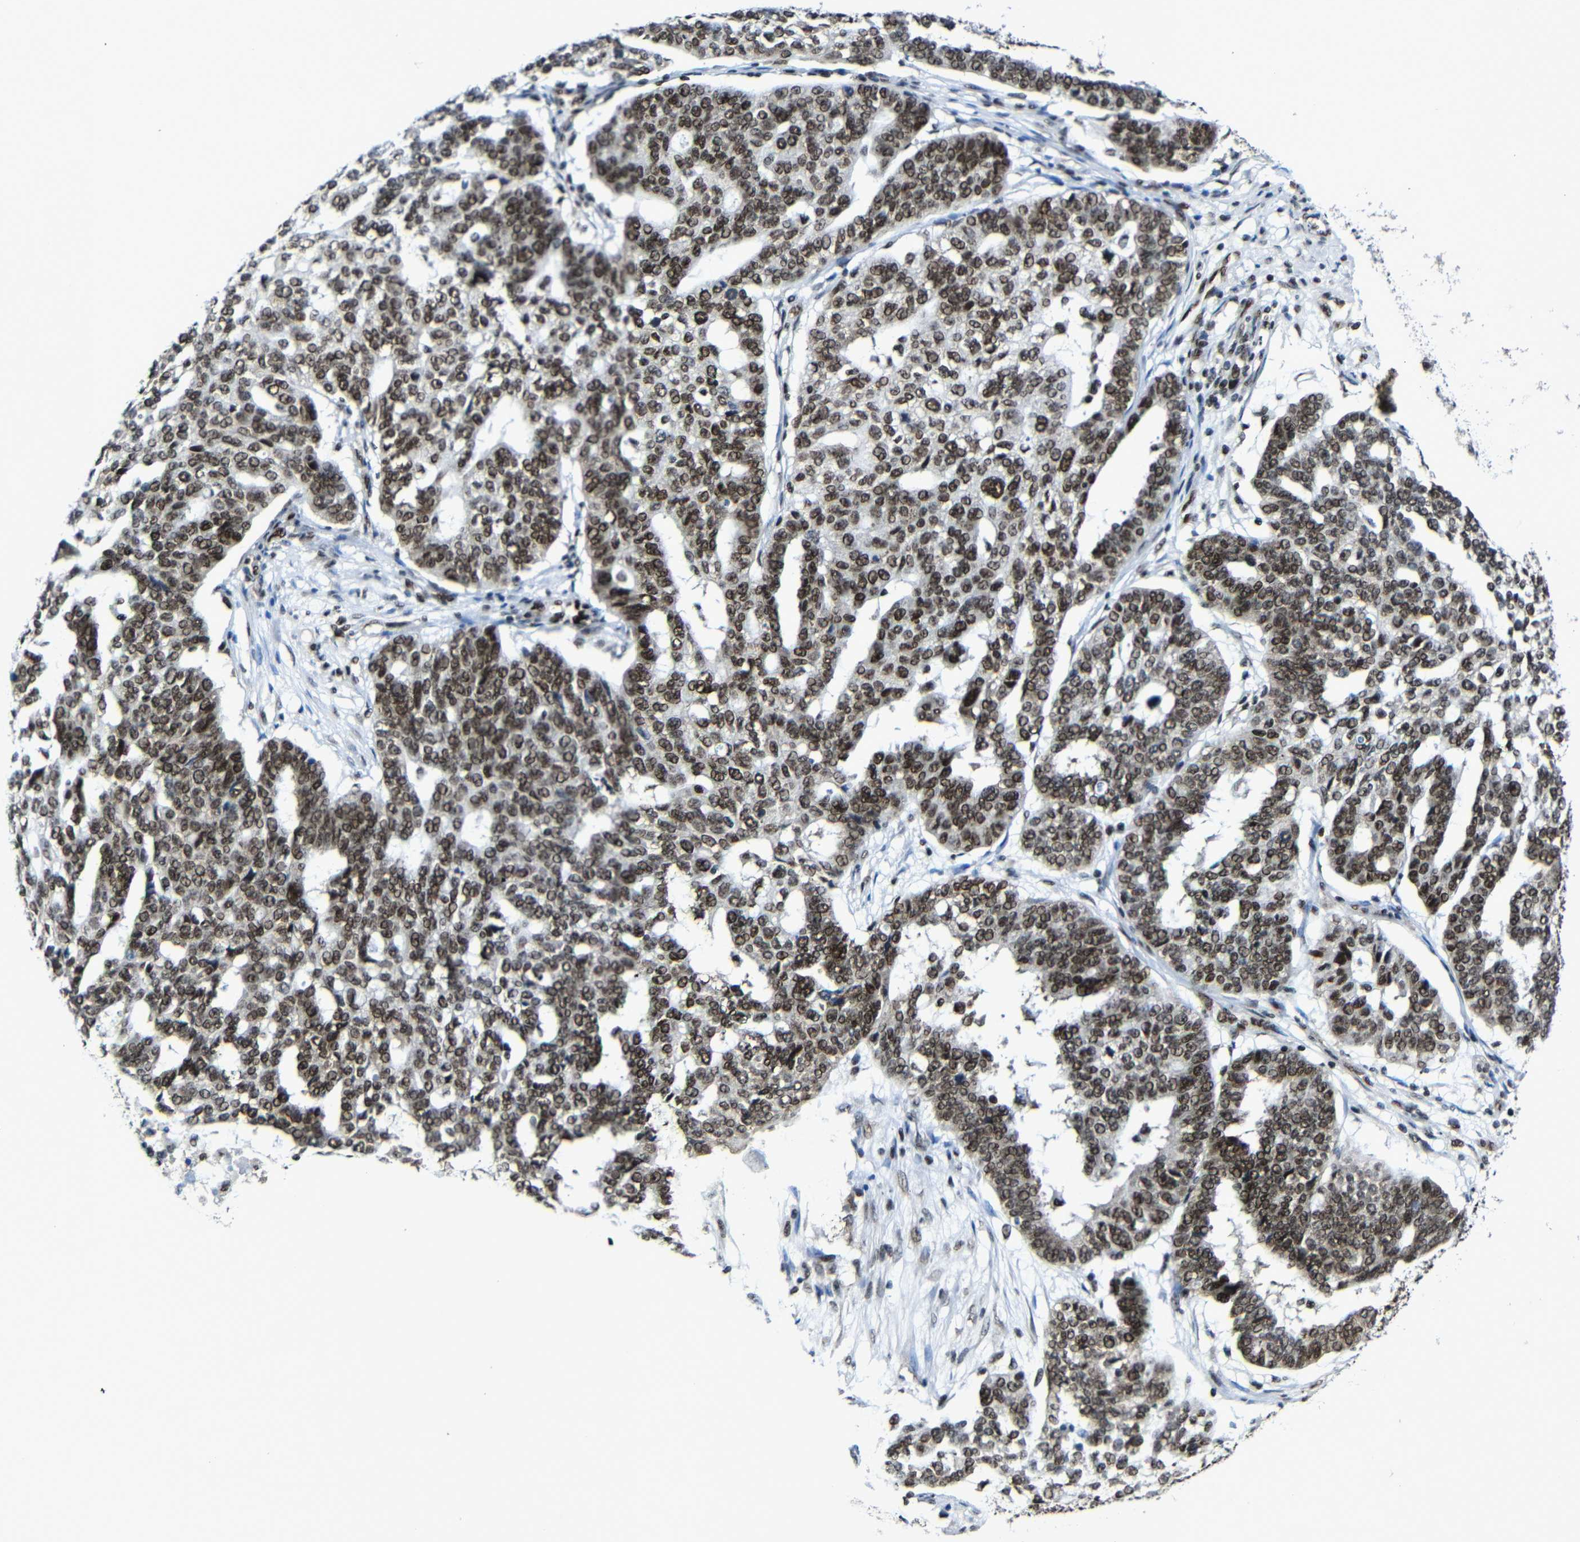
{"staining": {"intensity": "strong", "quantity": ">75%", "location": "nuclear"}, "tissue": "ovarian cancer", "cell_type": "Tumor cells", "image_type": "cancer", "snomed": [{"axis": "morphology", "description": "Cystadenocarcinoma, serous, NOS"}, {"axis": "topography", "description": "Ovary"}], "caption": "Immunohistochemical staining of human ovarian cancer exhibits high levels of strong nuclear protein staining in approximately >75% of tumor cells. Nuclei are stained in blue.", "gene": "PTBP1", "patient": {"sex": "female", "age": 59}}